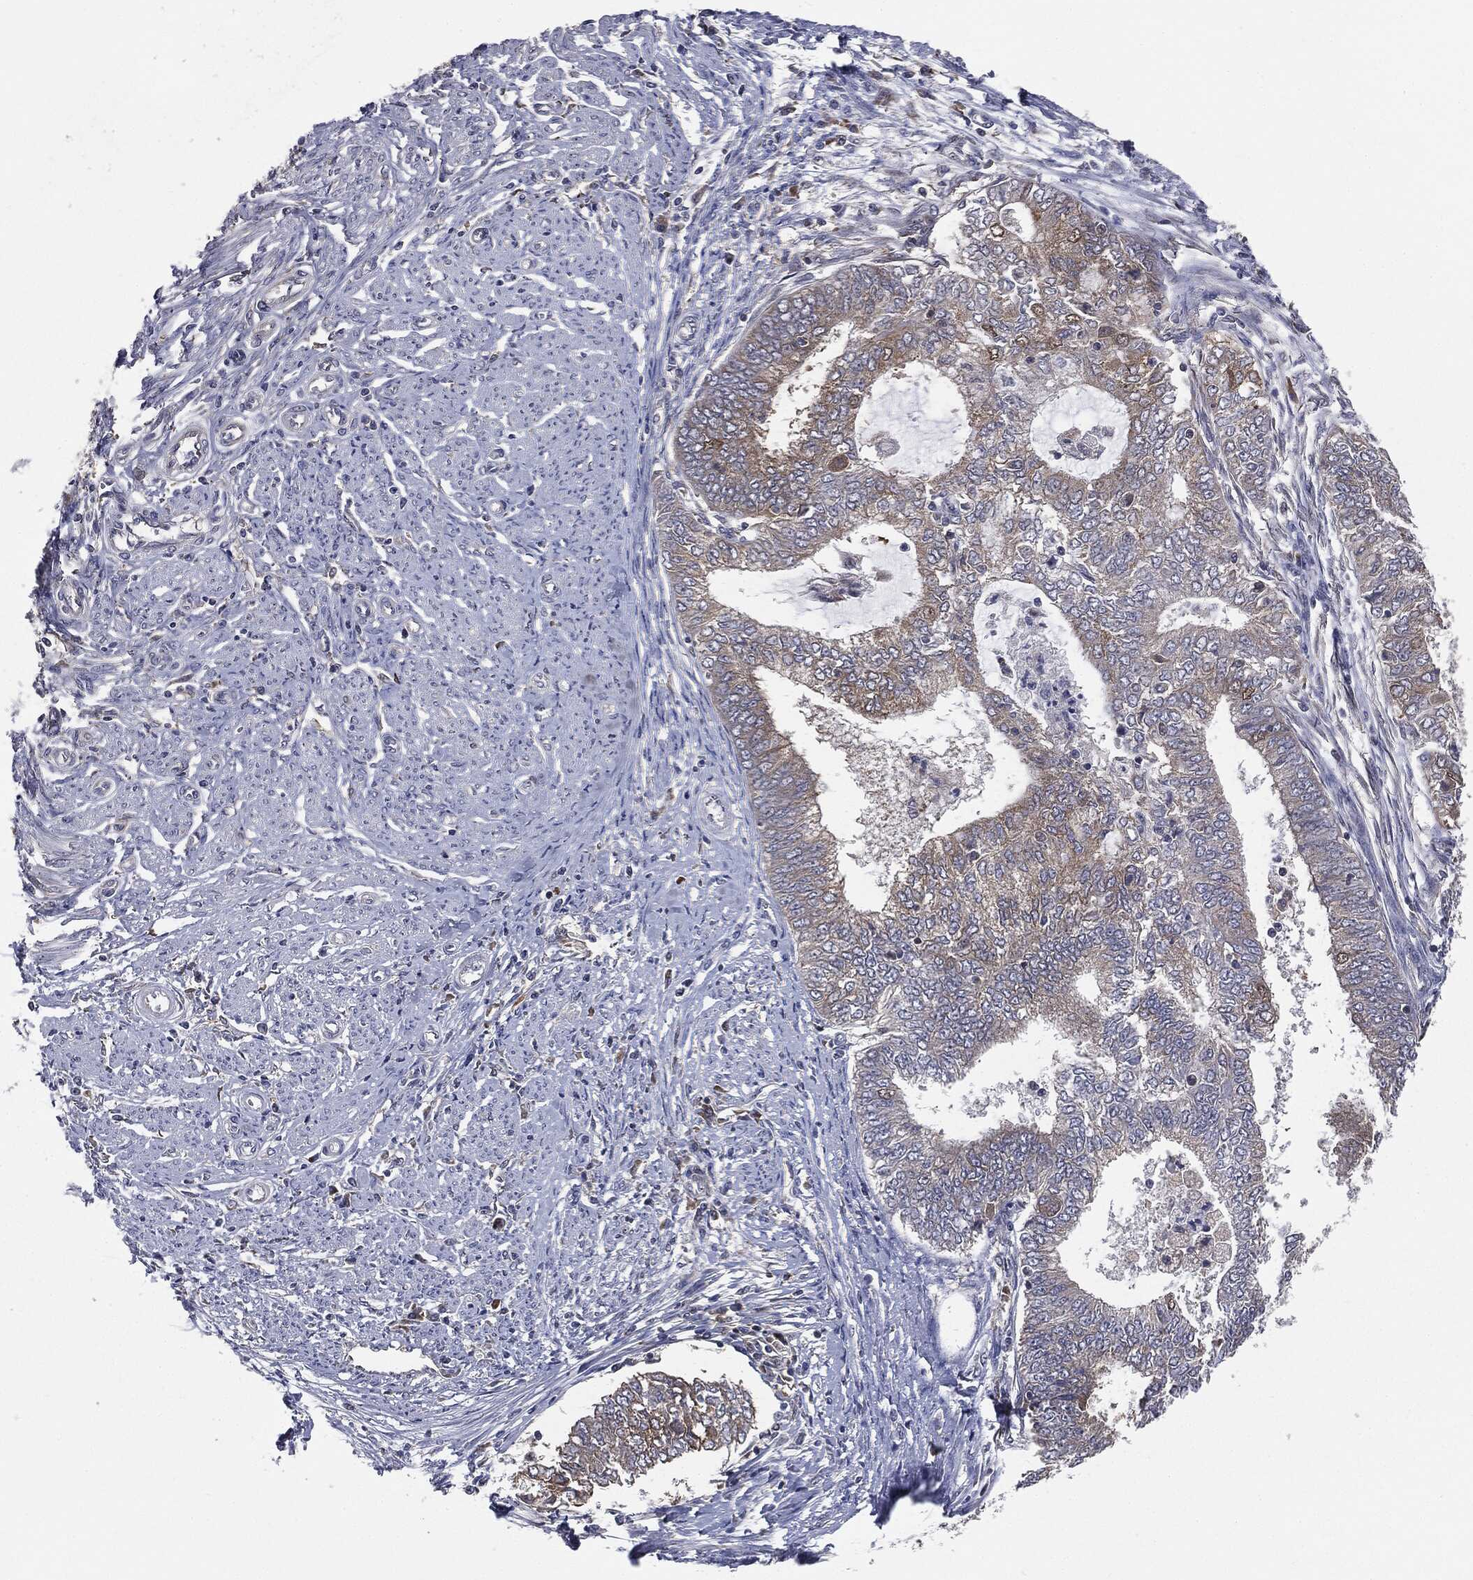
{"staining": {"intensity": "weak", "quantity": "<25%", "location": "cytoplasmic/membranous"}, "tissue": "endometrial cancer", "cell_type": "Tumor cells", "image_type": "cancer", "snomed": [{"axis": "morphology", "description": "Adenocarcinoma, NOS"}, {"axis": "topography", "description": "Endometrium"}], "caption": "An IHC micrograph of adenocarcinoma (endometrial) is shown. There is no staining in tumor cells of adenocarcinoma (endometrial).", "gene": "TRMT1L", "patient": {"sex": "female", "age": 62}}